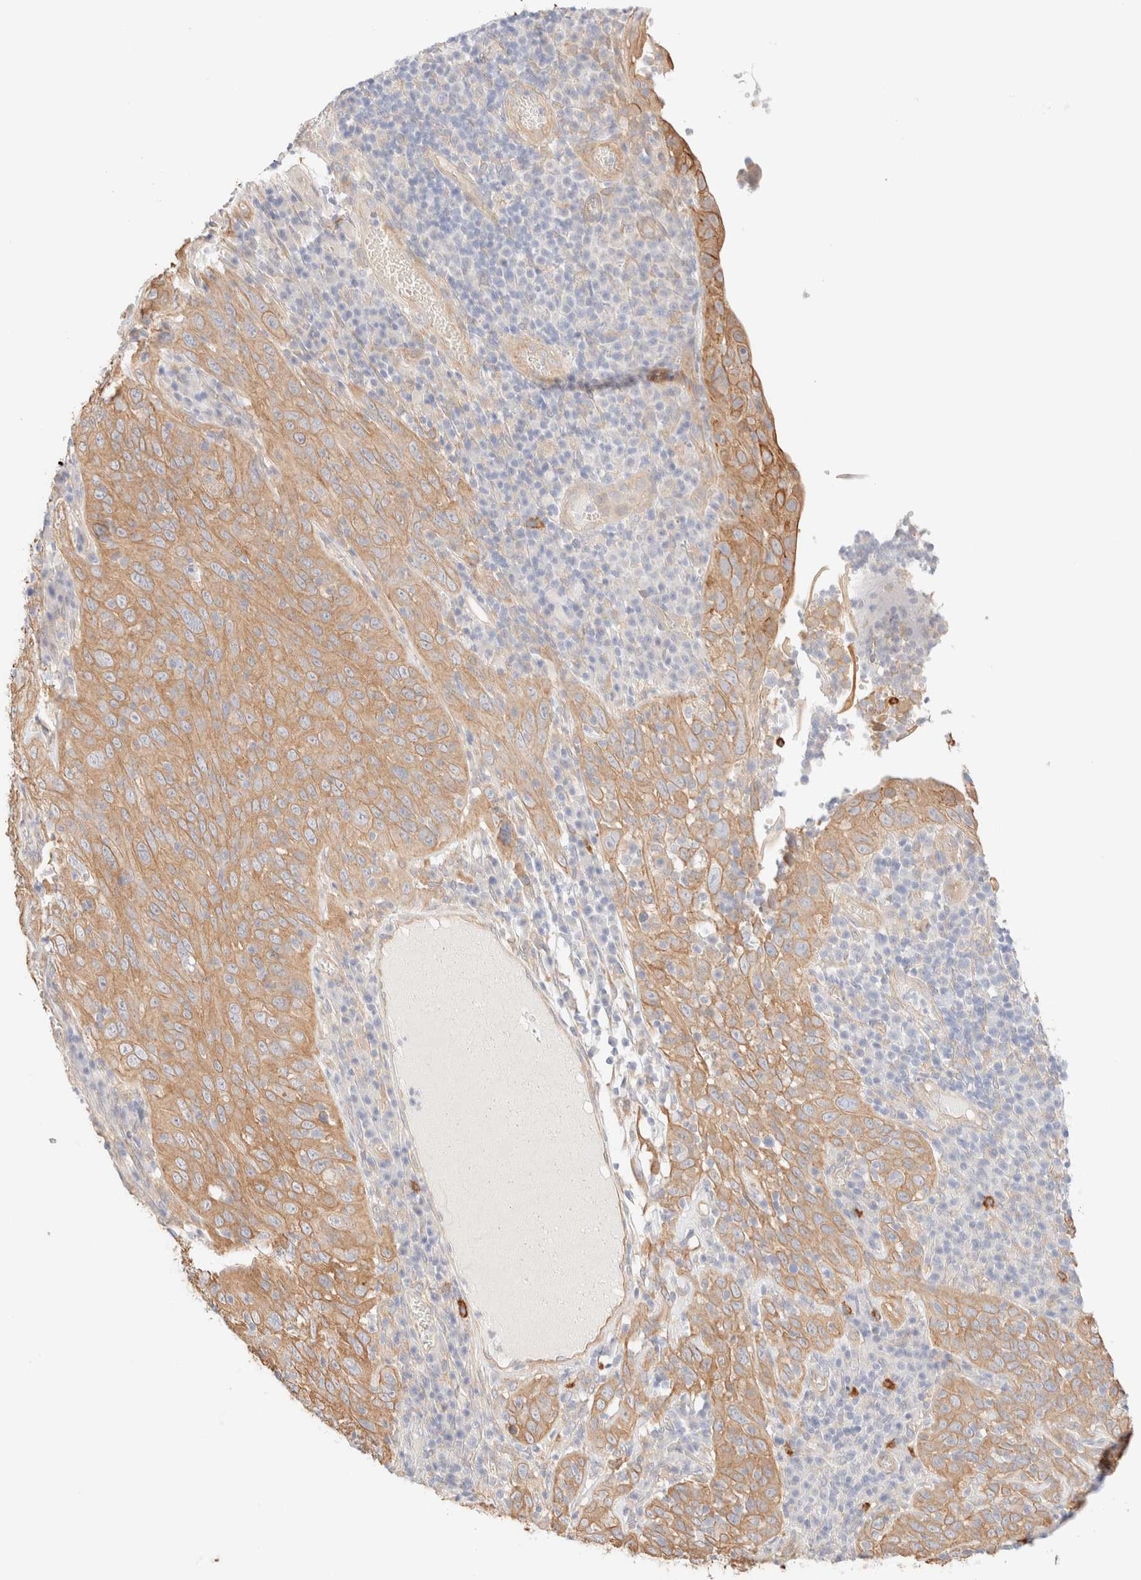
{"staining": {"intensity": "moderate", "quantity": ">75%", "location": "cytoplasmic/membranous"}, "tissue": "cervical cancer", "cell_type": "Tumor cells", "image_type": "cancer", "snomed": [{"axis": "morphology", "description": "Squamous cell carcinoma, NOS"}, {"axis": "topography", "description": "Cervix"}], "caption": "Immunohistochemical staining of human squamous cell carcinoma (cervical) shows medium levels of moderate cytoplasmic/membranous expression in about >75% of tumor cells.", "gene": "NIBAN2", "patient": {"sex": "female", "age": 46}}